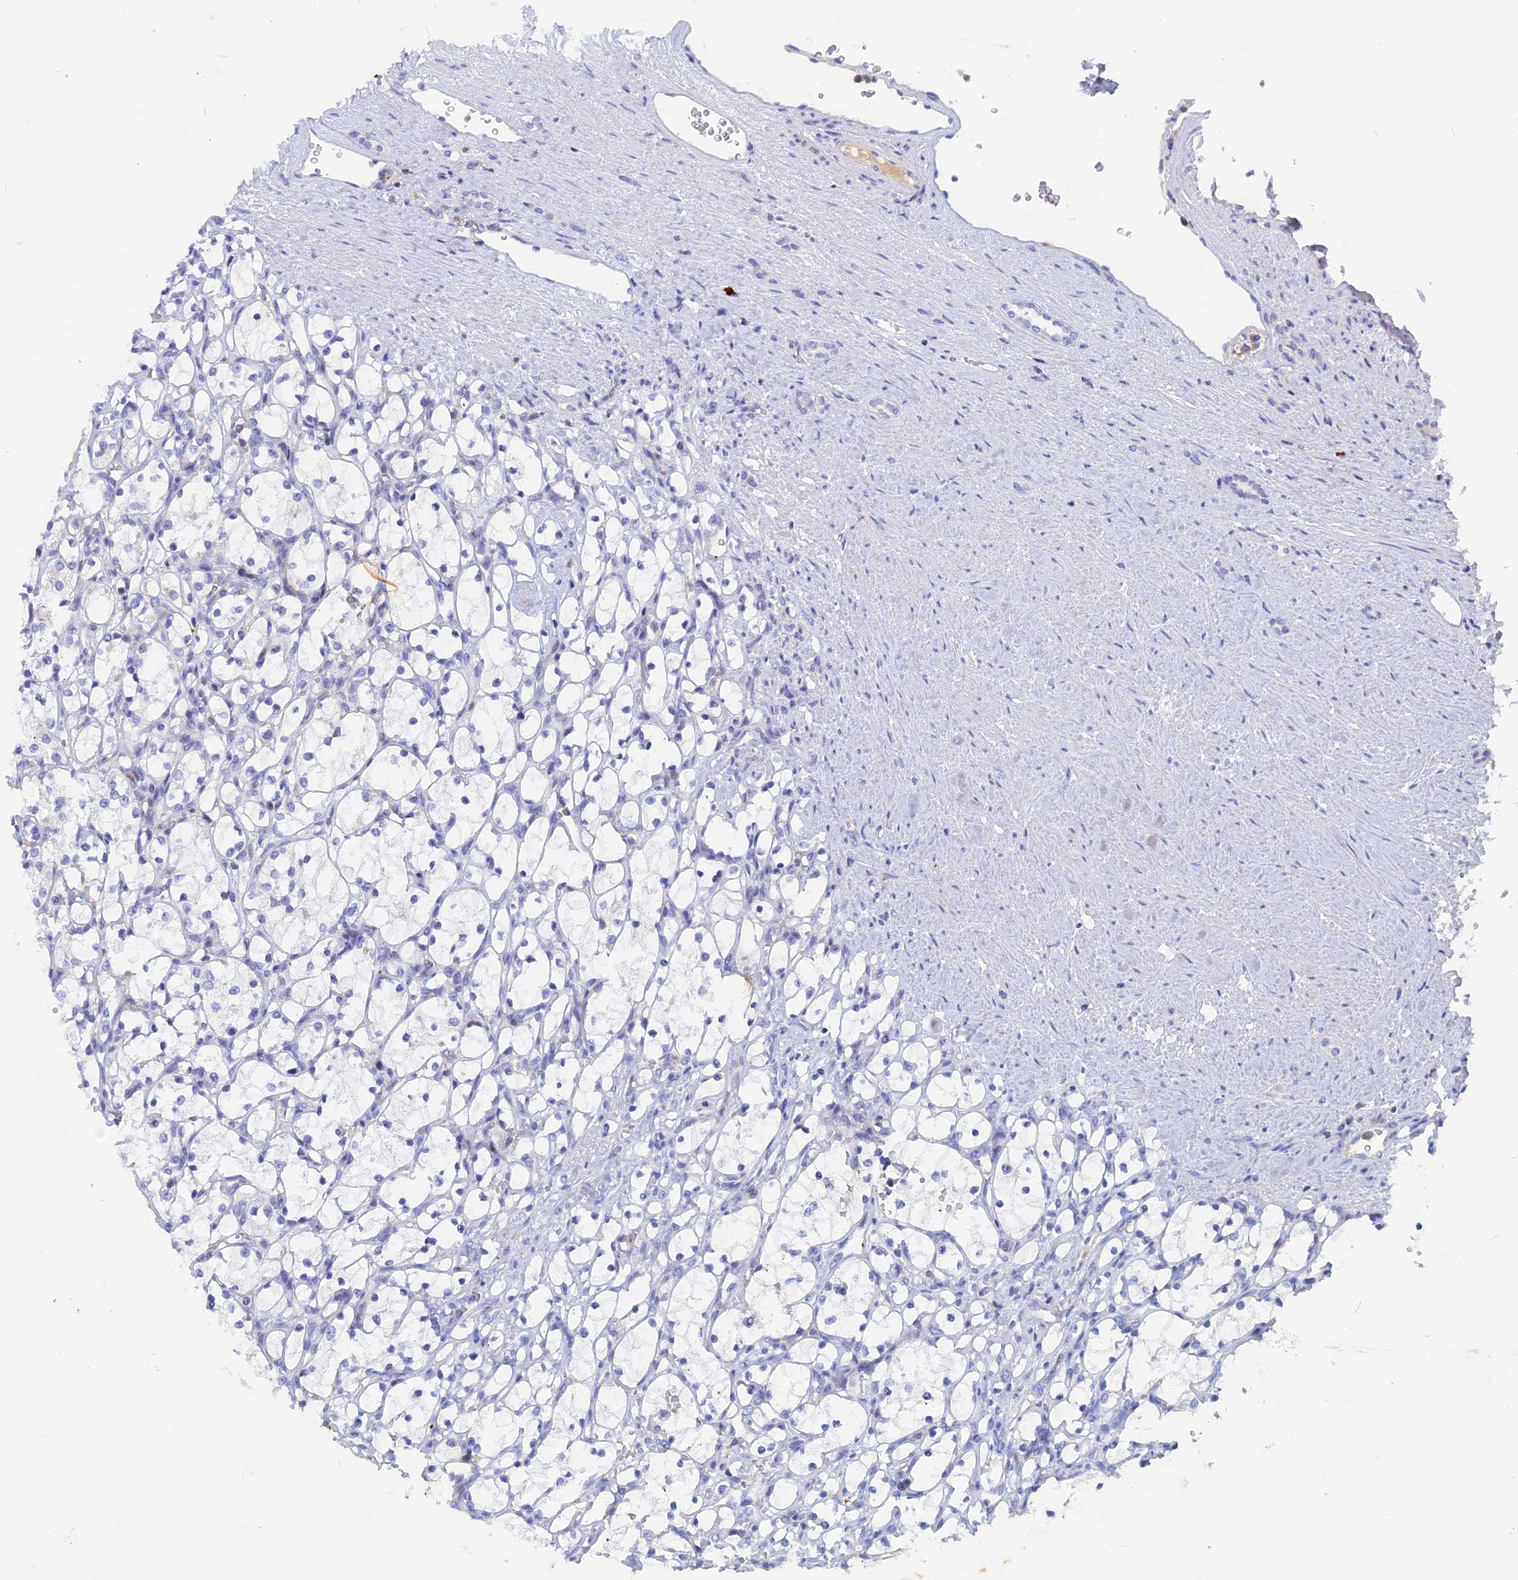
{"staining": {"intensity": "negative", "quantity": "none", "location": "none"}, "tissue": "renal cancer", "cell_type": "Tumor cells", "image_type": "cancer", "snomed": [{"axis": "morphology", "description": "Adenocarcinoma, NOS"}, {"axis": "topography", "description": "Kidney"}], "caption": "Image shows no significant protein staining in tumor cells of adenocarcinoma (renal).", "gene": "ACP7", "patient": {"sex": "female", "age": 69}}